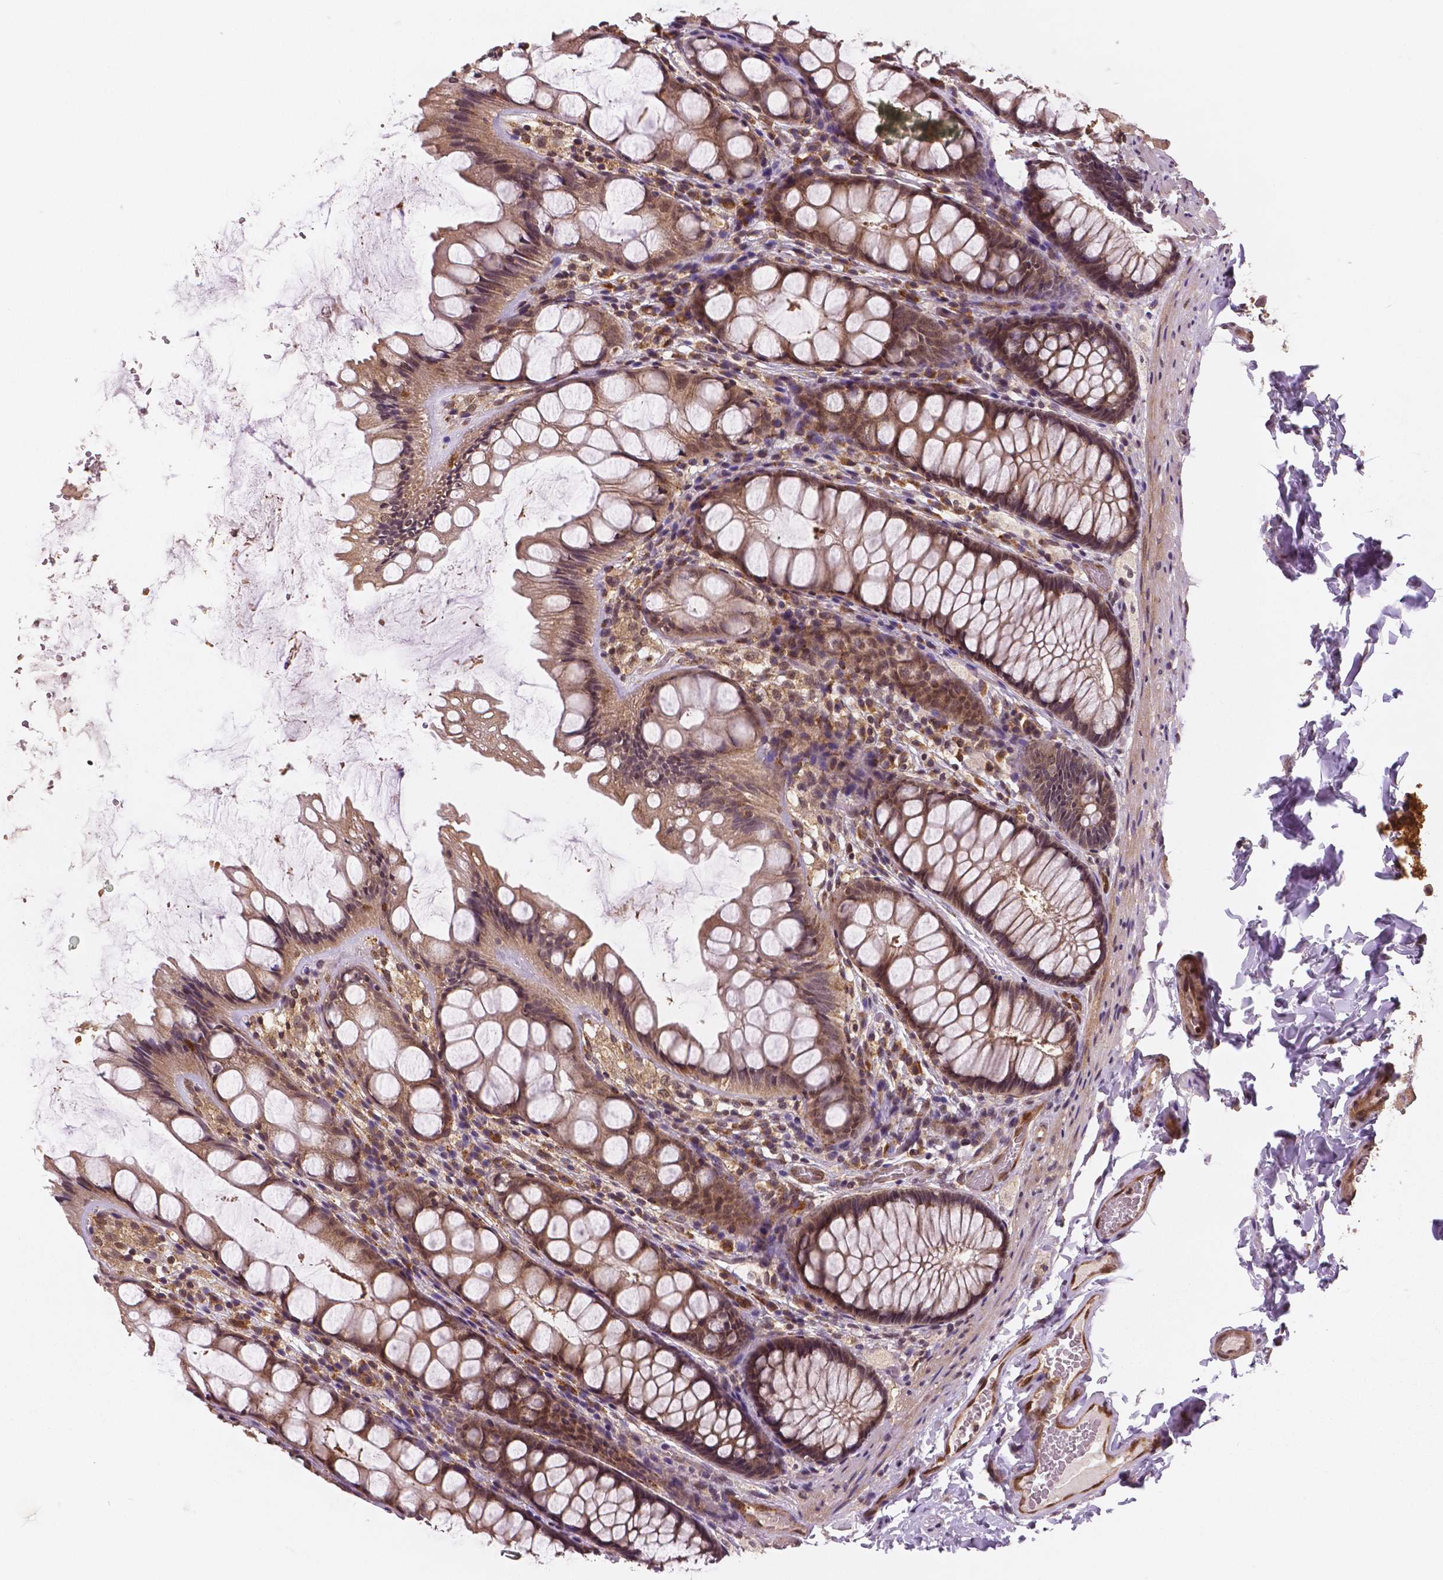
{"staining": {"intensity": "moderate", "quantity": ">75%", "location": "cytoplasmic/membranous"}, "tissue": "colon", "cell_type": "Endothelial cells", "image_type": "normal", "snomed": [{"axis": "morphology", "description": "Normal tissue, NOS"}, {"axis": "topography", "description": "Colon"}], "caption": "Immunohistochemistry photomicrograph of benign human colon stained for a protein (brown), which exhibits medium levels of moderate cytoplasmic/membranous expression in approximately >75% of endothelial cells.", "gene": "STAT3", "patient": {"sex": "male", "age": 47}}